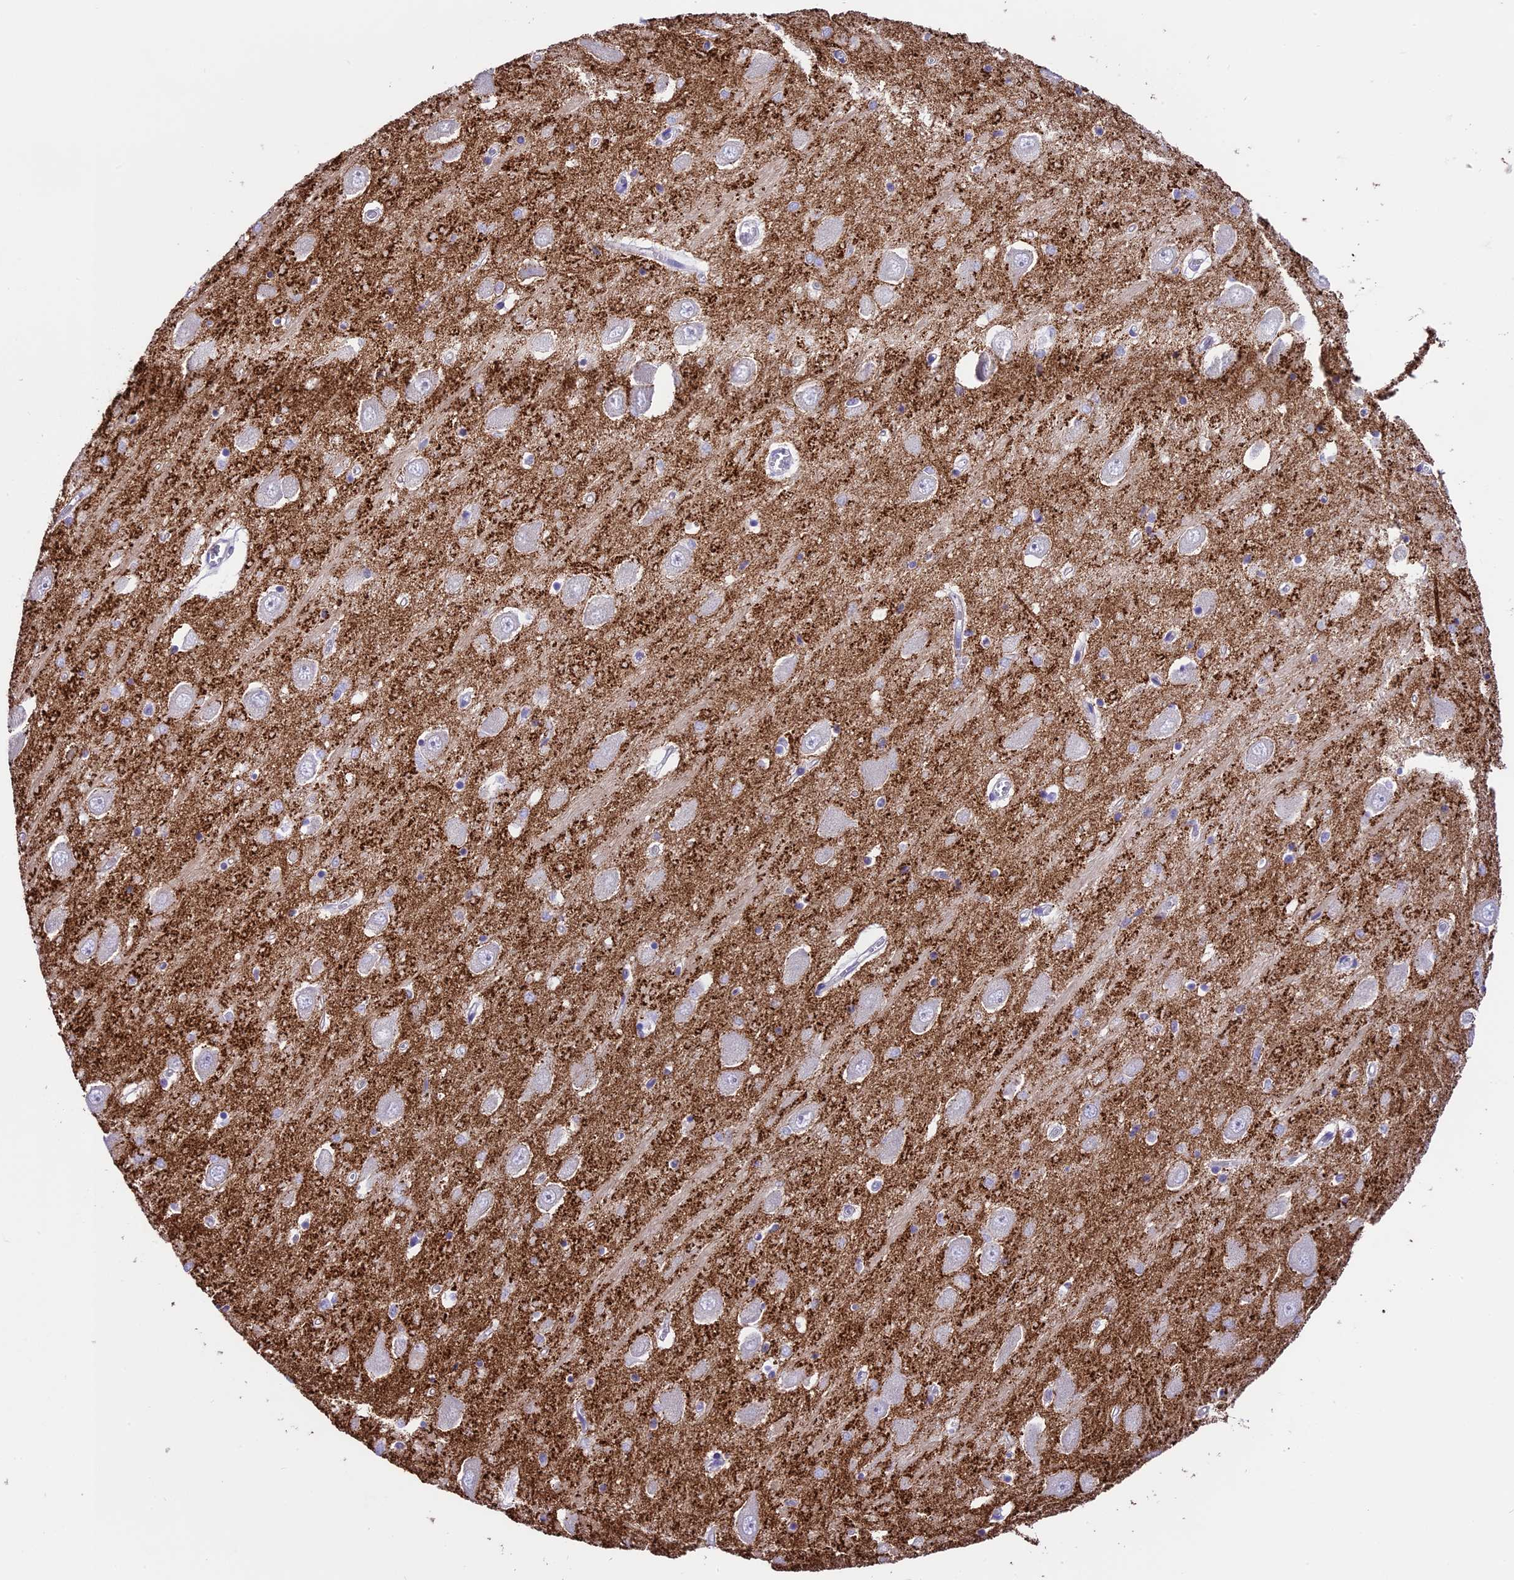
{"staining": {"intensity": "negative", "quantity": "none", "location": "none"}, "tissue": "hippocampus", "cell_type": "Glial cells", "image_type": "normal", "snomed": [{"axis": "morphology", "description": "Normal tissue, NOS"}, {"axis": "topography", "description": "Hippocampus"}], "caption": "Glial cells are negative for brown protein staining in normal hippocampus. (Brightfield microscopy of DAB (3,3'-diaminobenzidine) immunohistochemistry at high magnification).", "gene": "PRR15", "patient": {"sex": "male", "age": 70}}